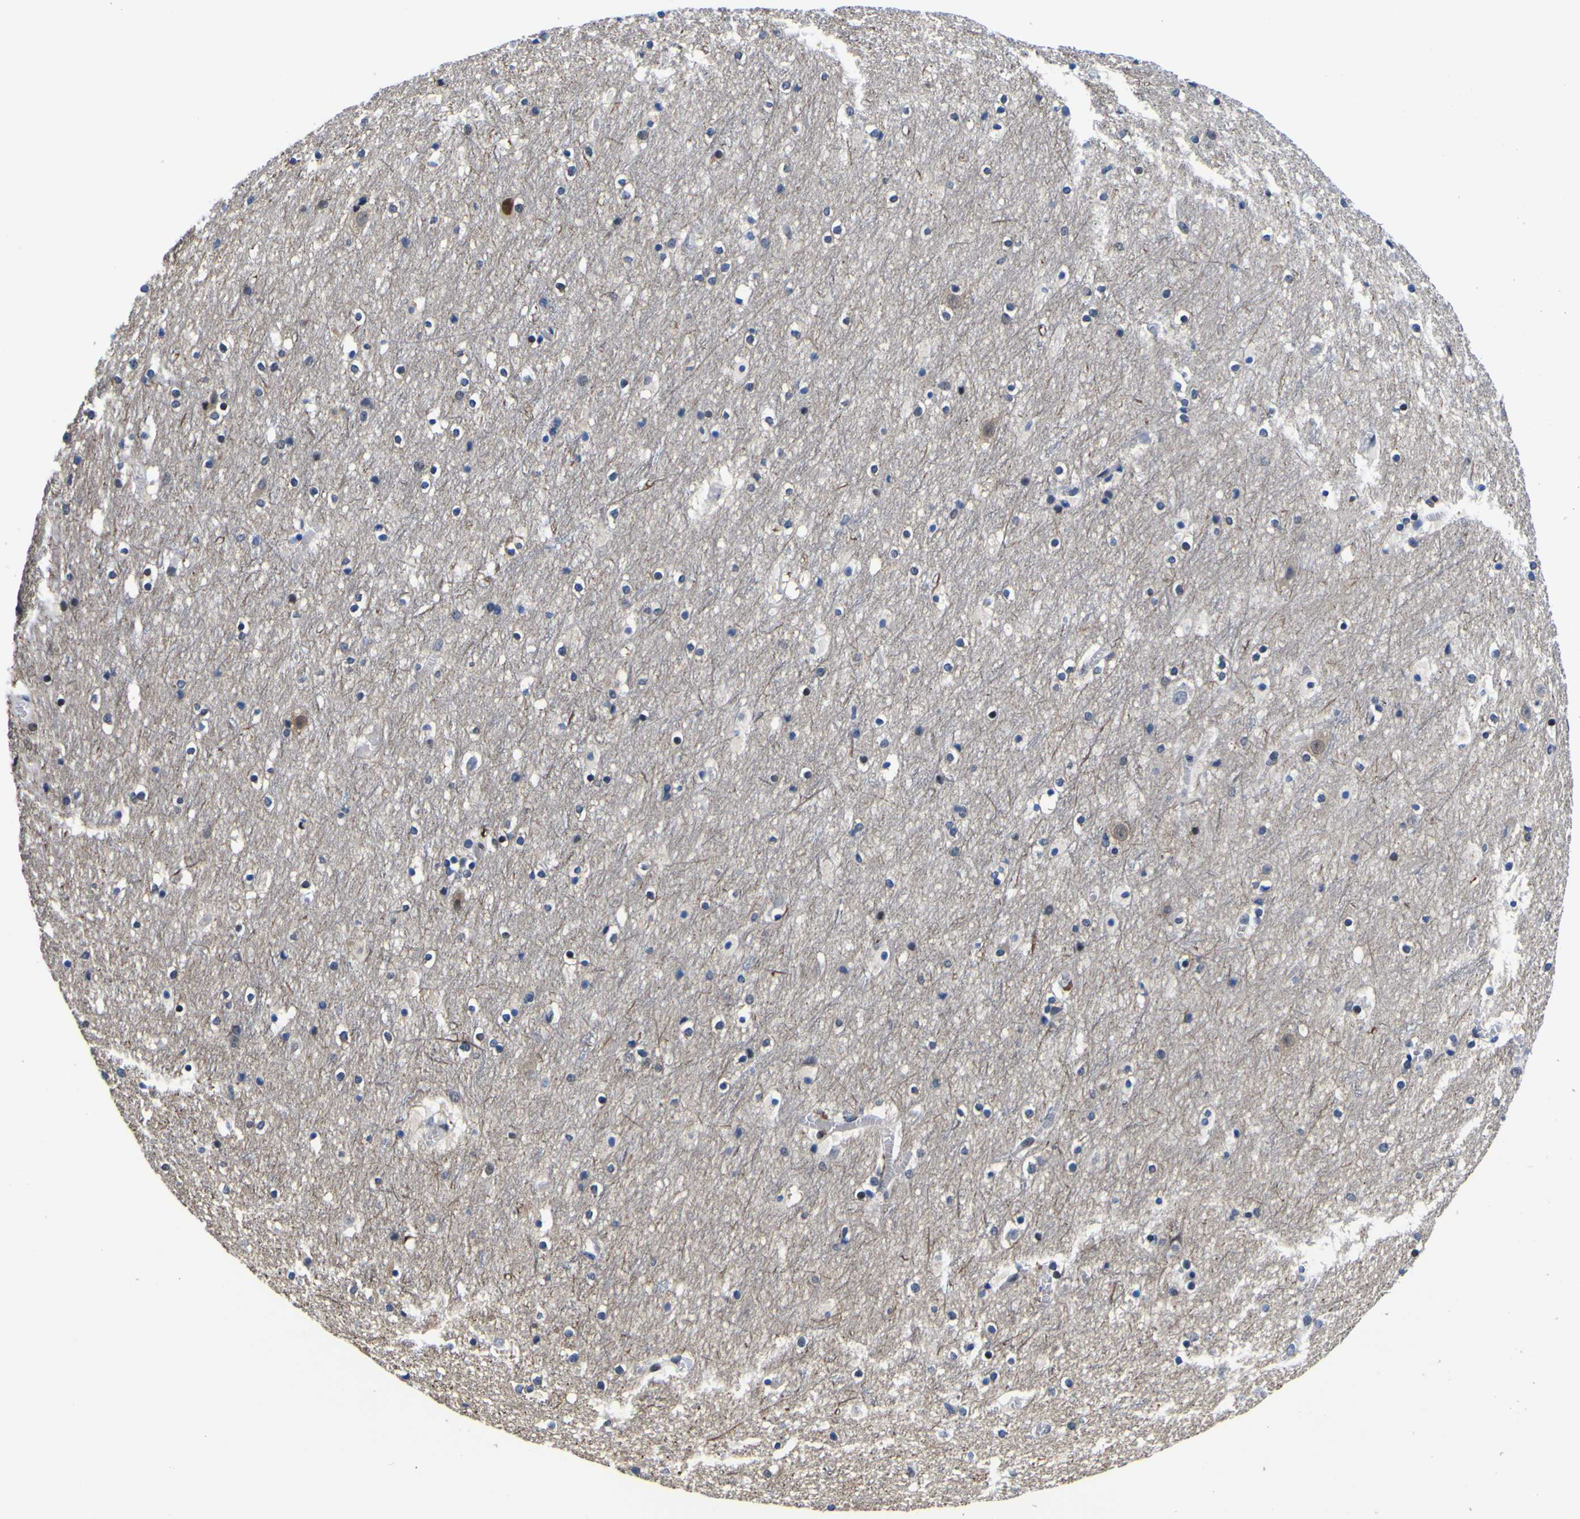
{"staining": {"intensity": "negative", "quantity": "none", "location": "none"}, "tissue": "cerebral cortex", "cell_type": "Endothelial cells", "image_type": "normal", "snomed": [{"axis": "morphology", "description": "Normal tissue, NOS"}, {"axis": "topography", "description": "Cerebral cortex"}], "caption": "High magnification brightfield microscopy of unremarkable cerebral cortex stained with DAB (brown) and counterstained with hematoxylin (blue): endothelial cells show no significant positivity. Nuclei are stained in blue.", "gene": "CUL4B", "patient": {"sex": "male", "age": 45}}